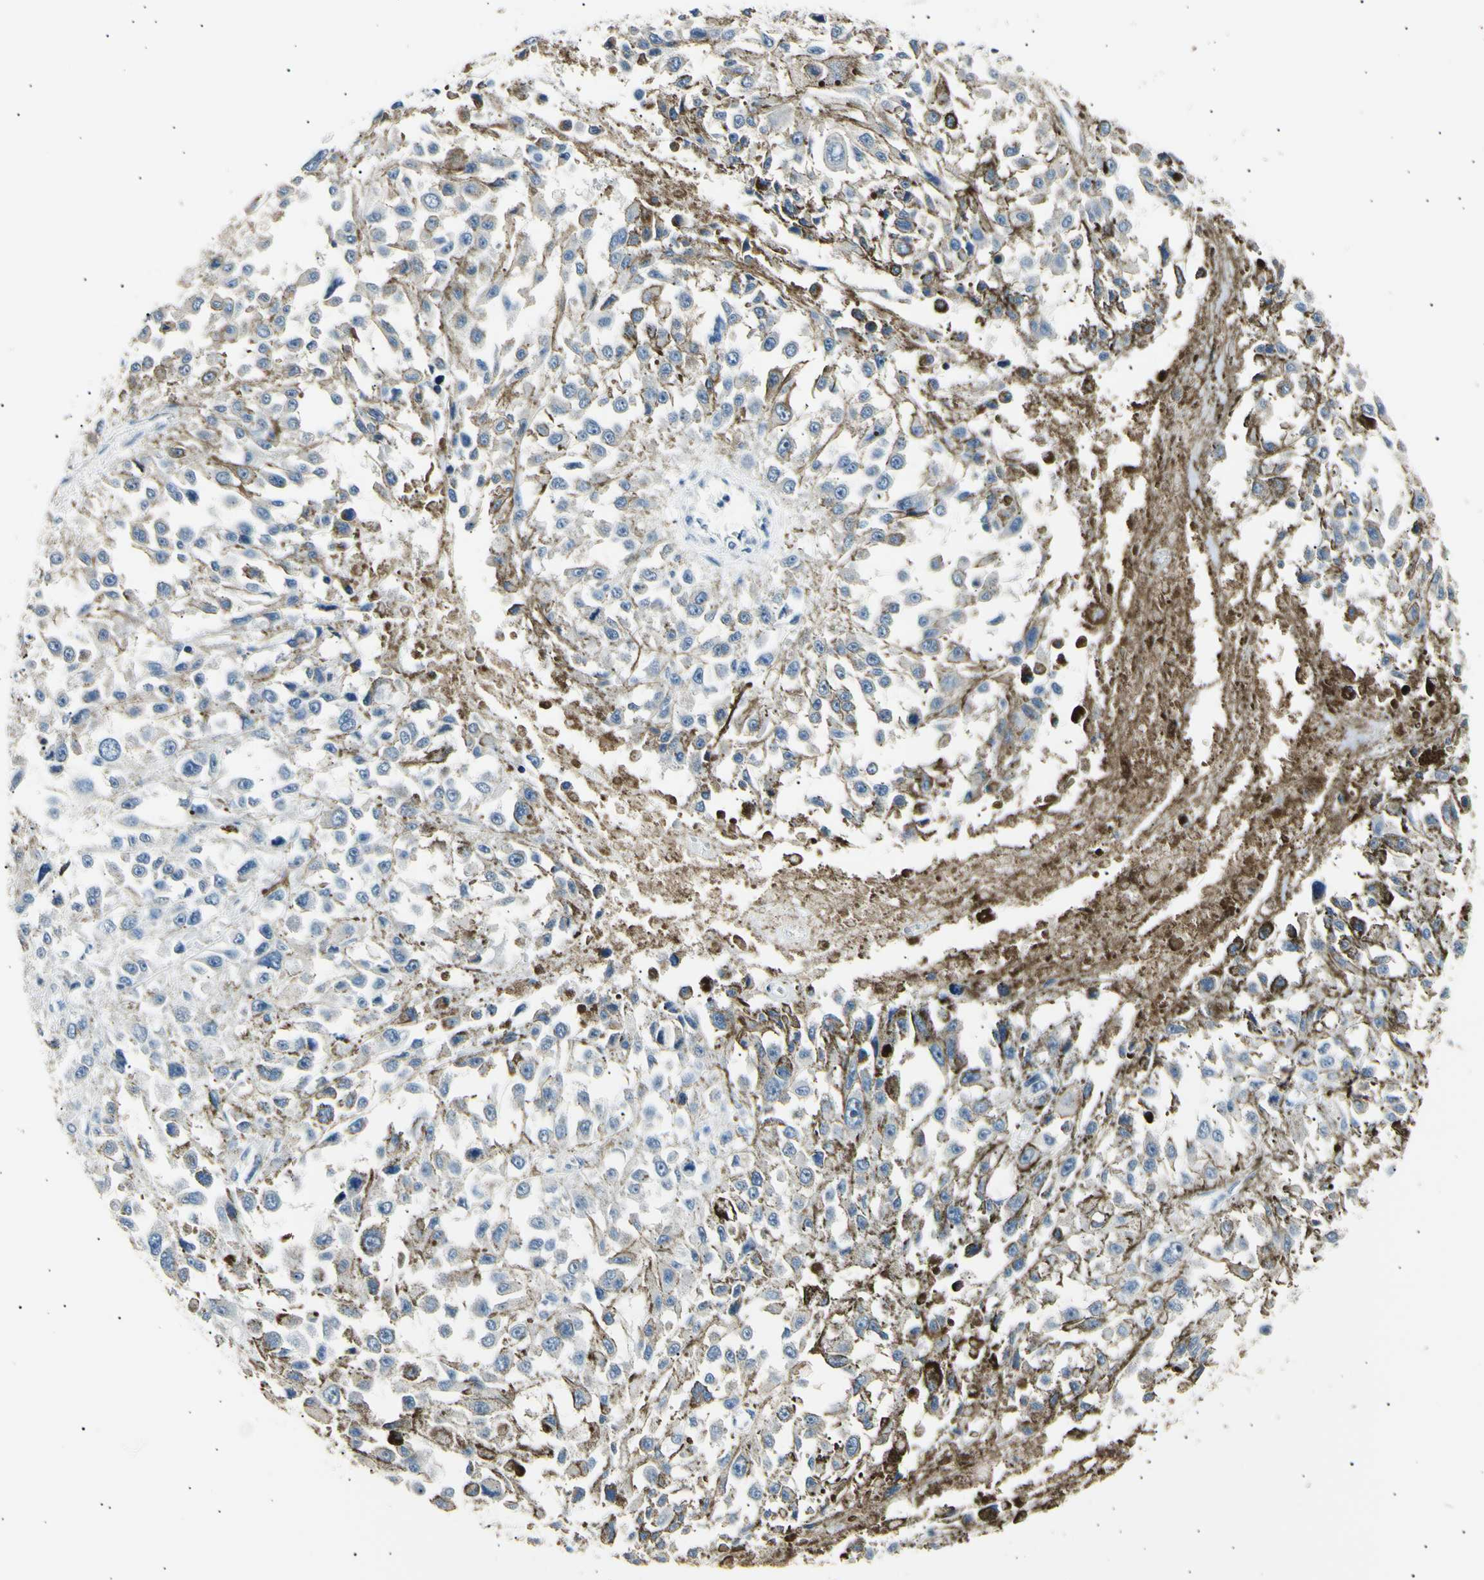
{"staining": {"intensity": "negative", "quantity": "none", "location": "none"}, "tissue": "melanoma", "cell_type": "Tumor cells", "image_type": "cancer", "snomed": [{"axis": "morphology", "description": "Malignant melanoma, Metastatic site"}, {"axis": "topography", "description": "Lymph node"}], "caption": "An immunohistochemistry (IHC) histopathology image of melanoma is shown. There is no staining in tumor cells of melanoma.", "gene": "LDLR", "patient": {"sex": "male", "age": 59}}